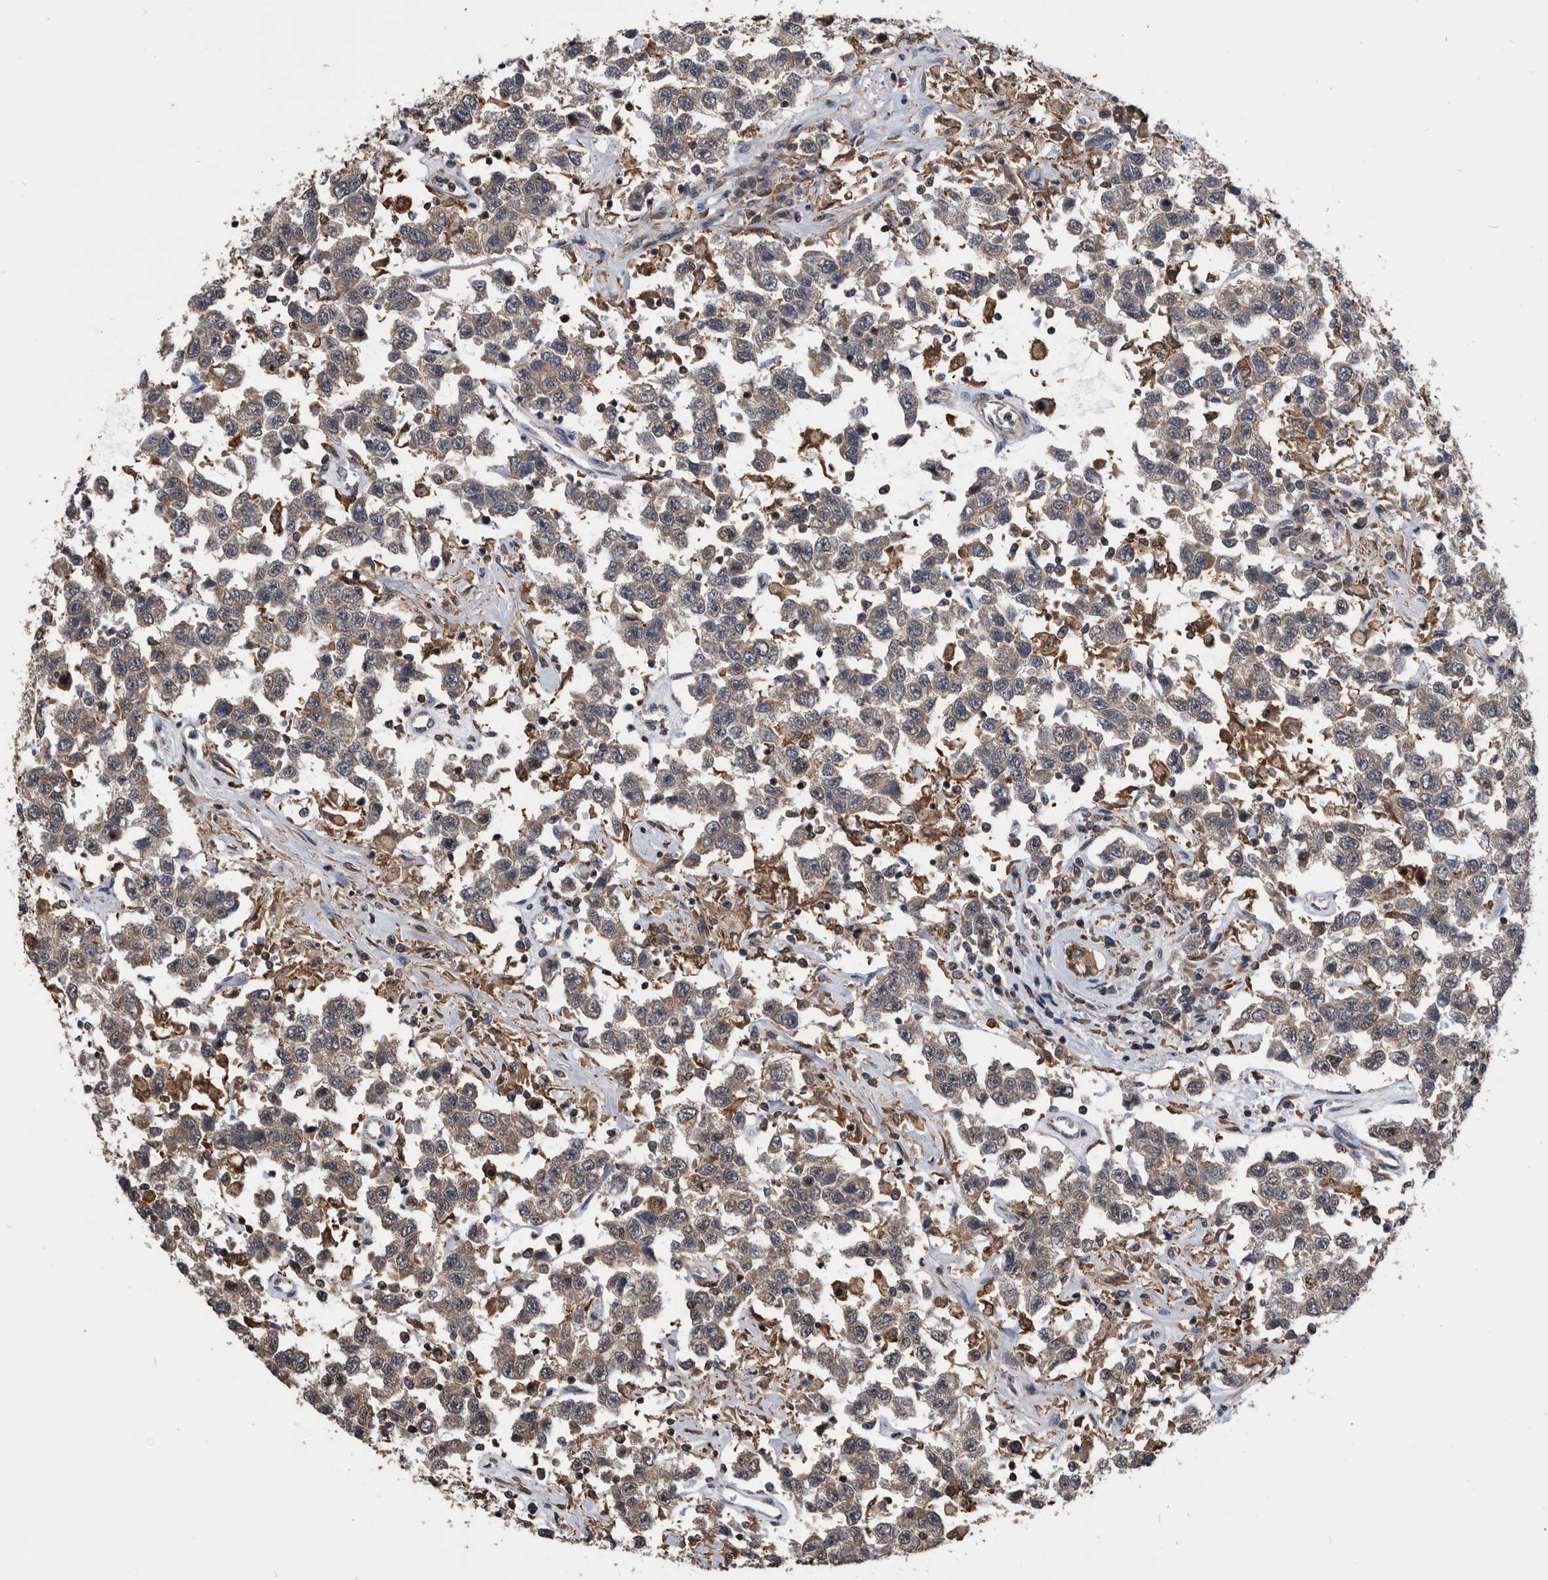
{"staining": {"intensity": "weak", "quantity": ">75%", "location": "cytoplasmic/membranous"}, "tissue": "testis cancer", "cell_type": "Tumor cells", "image_type": "cancer", "snomed": [{"axis": "morphology", "description": "Seminoma, NOS"}, {"axis": "topography", "description": "Testis"}], "caption": "A photomicrograph showing weak cytoplasmic/membranous positivity in about >75% of tumor cells in testis cancer, as visualized by brown immunohistochemical staining.", "gene": "NRBP1", "patient": {"sex": "male", "age": 41}}